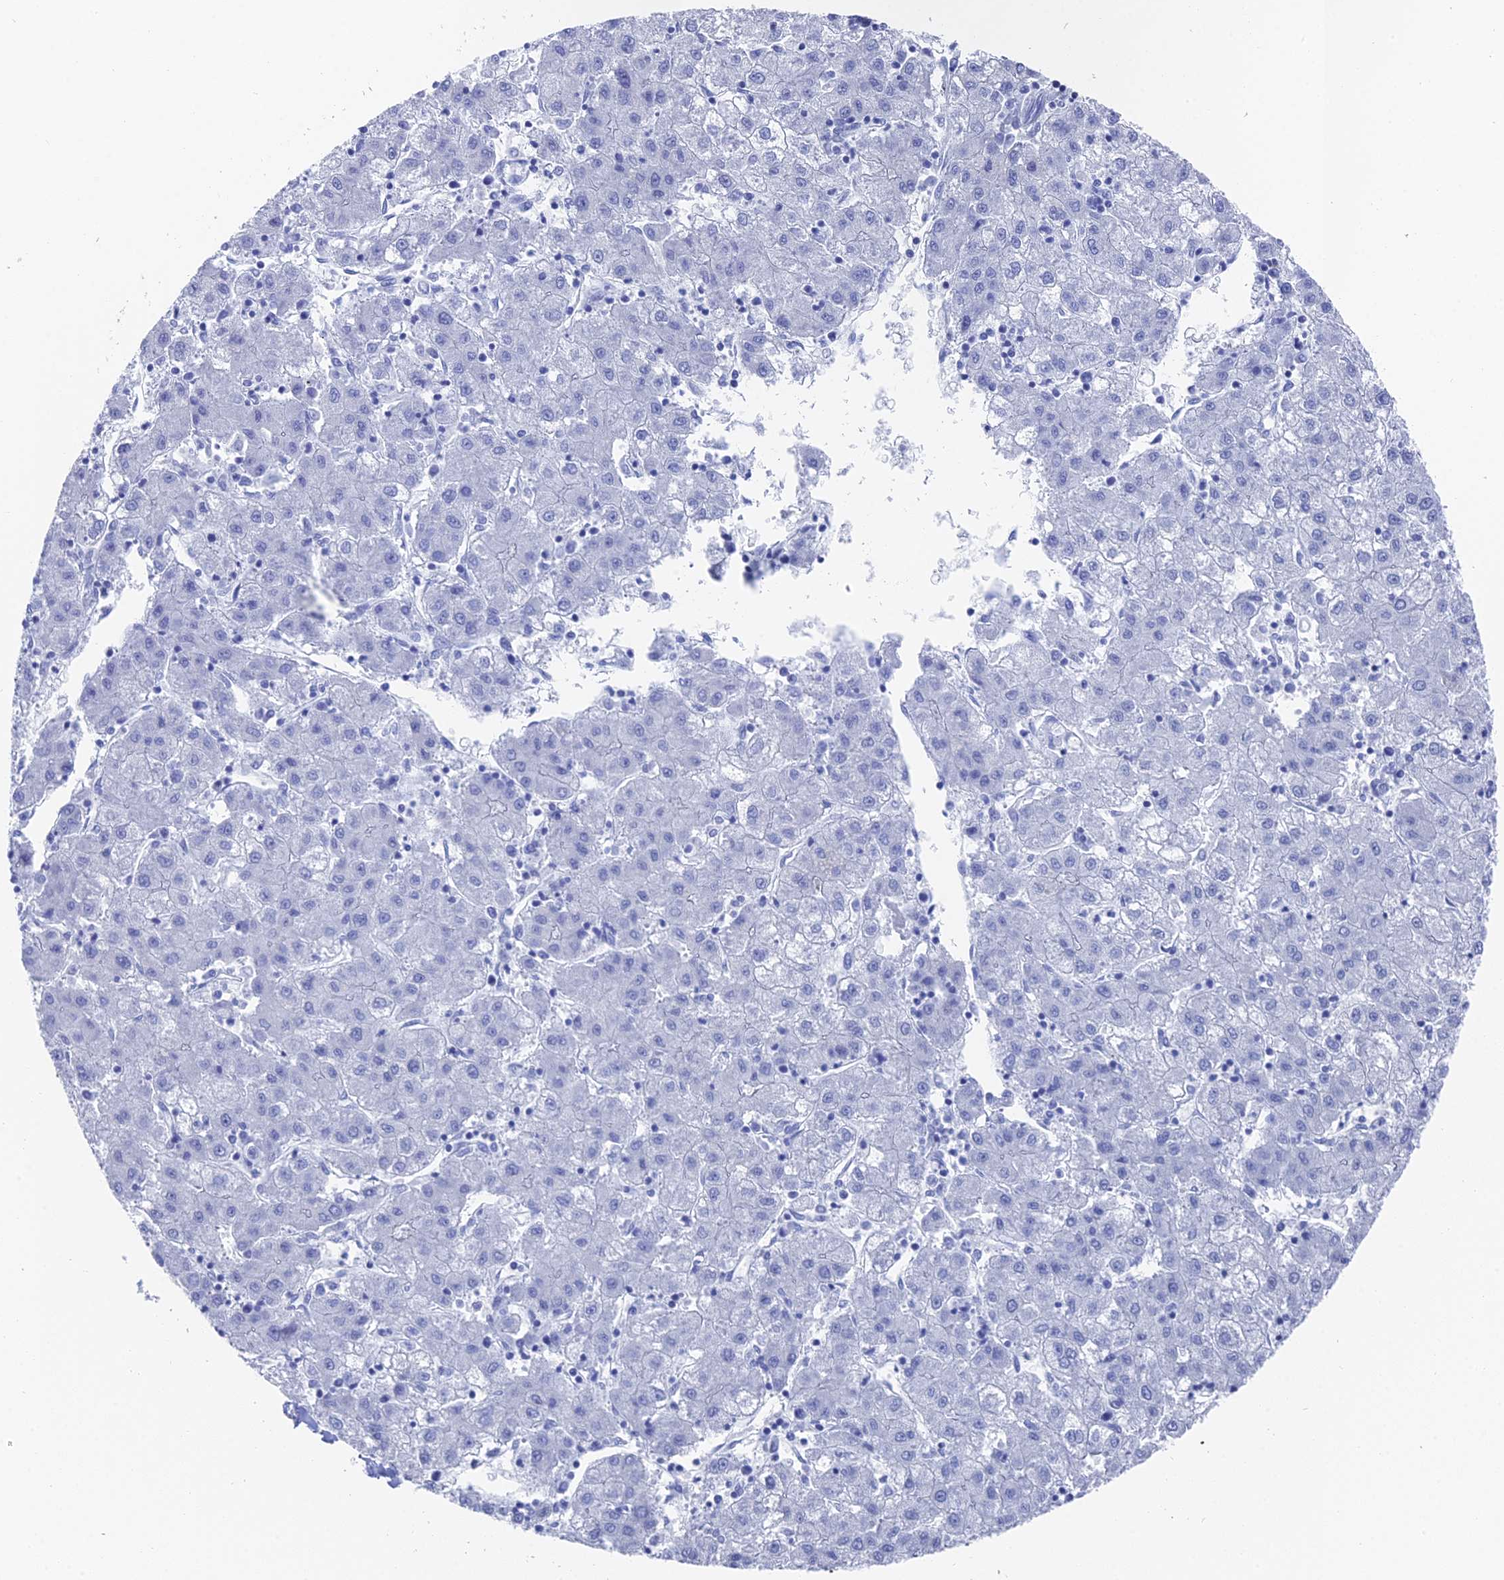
{"staining": {"intensity": "negative", "quantity": "none", "location": "none"}, "tissue": "liver cancer", "cell_type": "Tumor cells", "image_type": "cancer", "snomed": [{"axis": "morphology", "description": "Carcinoma, Hepatocellular, NOS"}, {"axis": "topography", "description": "Liver"}], "caption": "This is a micrograph of IHC staining of liver cancer (hepatocellular carcinoma), which shows no positivity in tumor cells.", "gene": "ENPP3", "patient": {"sex": "male", "age": 72}}